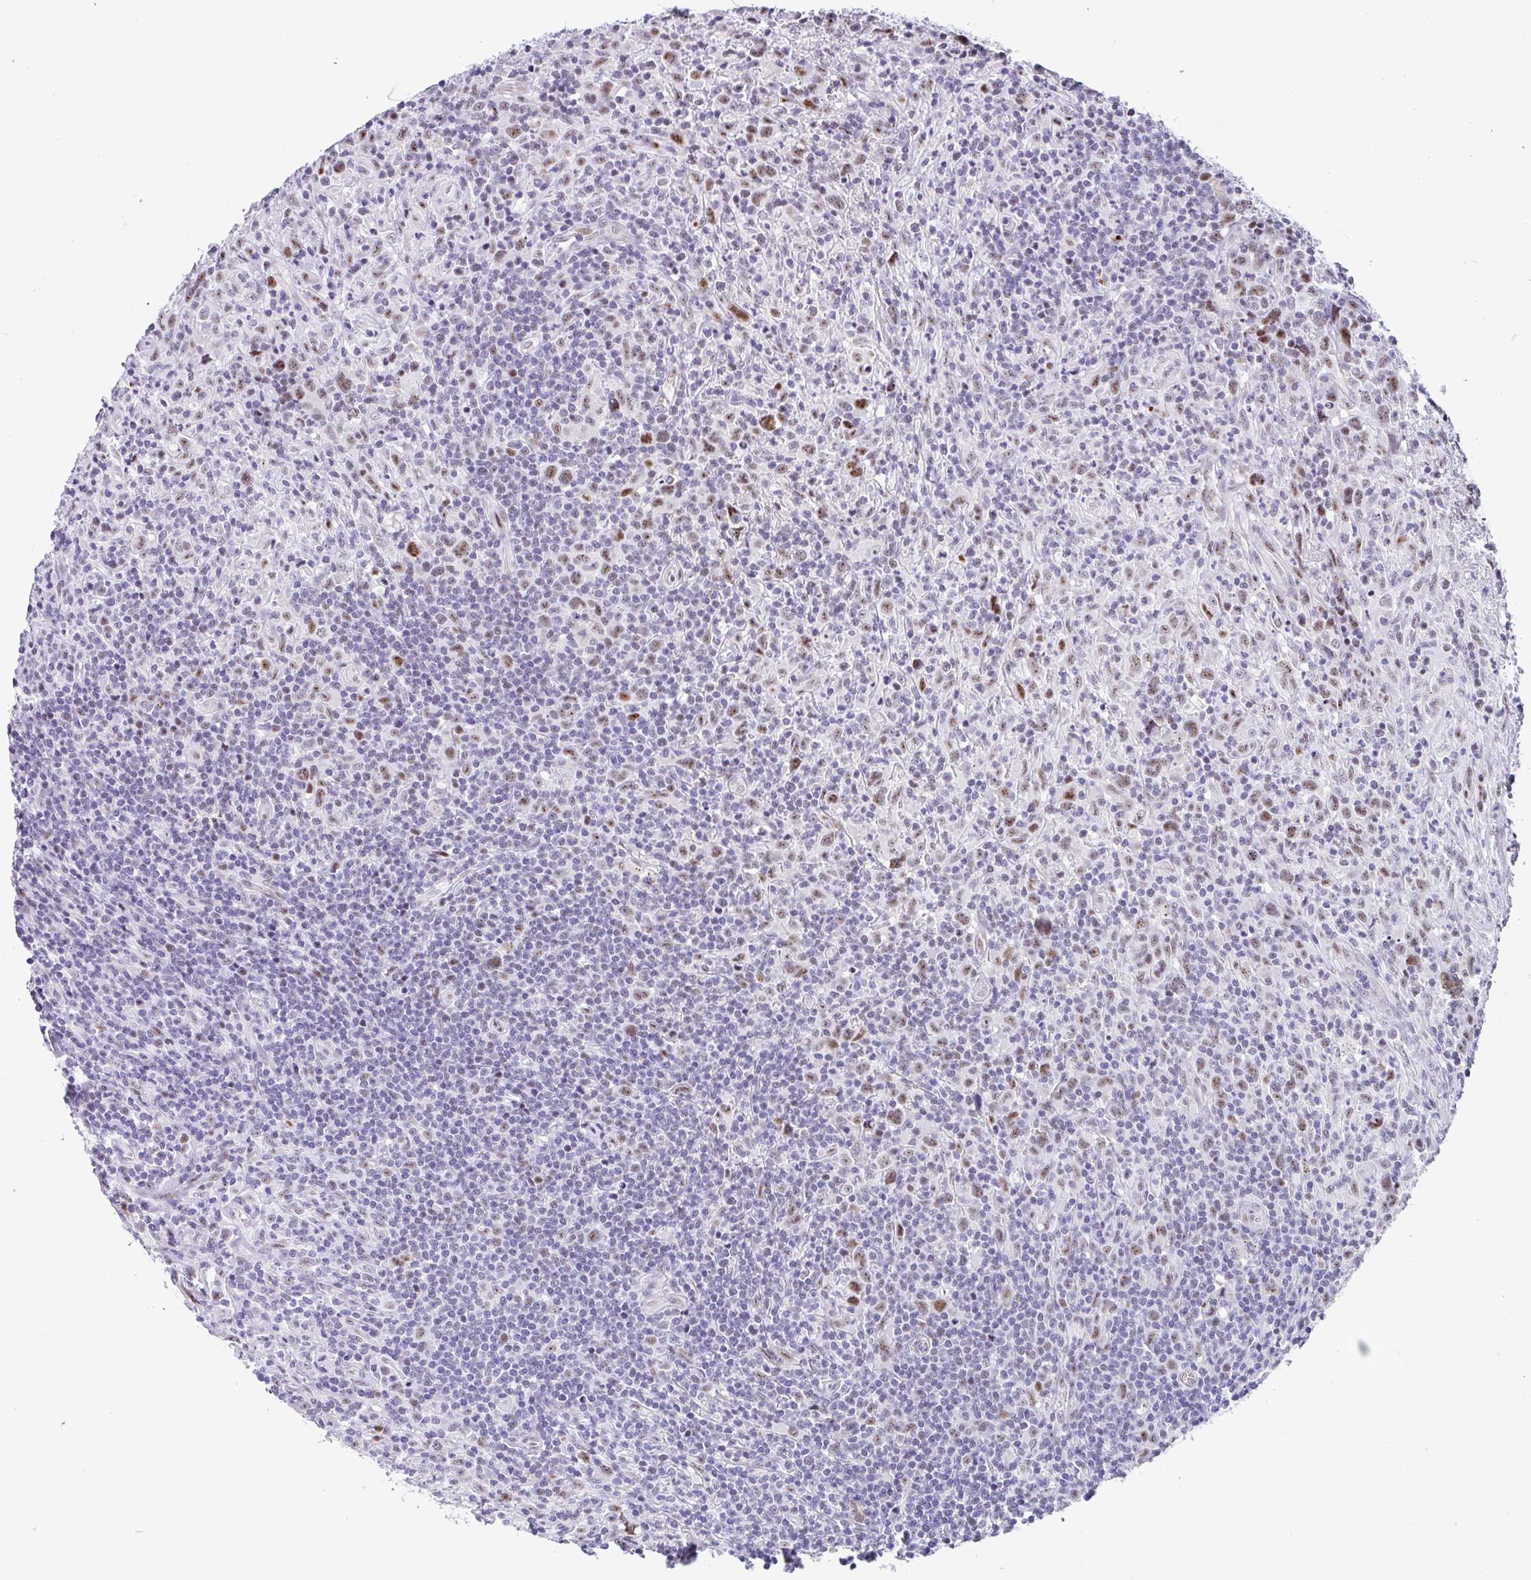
{"staining": {"intensity": "moderate", "quantity": ">75%", "location": "nuclear"}, "tissue": "lymphoma", "cell_type": "Tumor cells", "image_type": "cancer", "snomed": [{"axis": "morphology", "description": "Hodgkin's disease, NOS"}, {"axis": "topography", "description": "Lymph node"}], "caption": "Protein staining reveals moderate nuclear positivity in about >75% of tumor cells in lymphoma.", "gene": "NR1D2", "patient": {"sex": "female", "age": 18}}